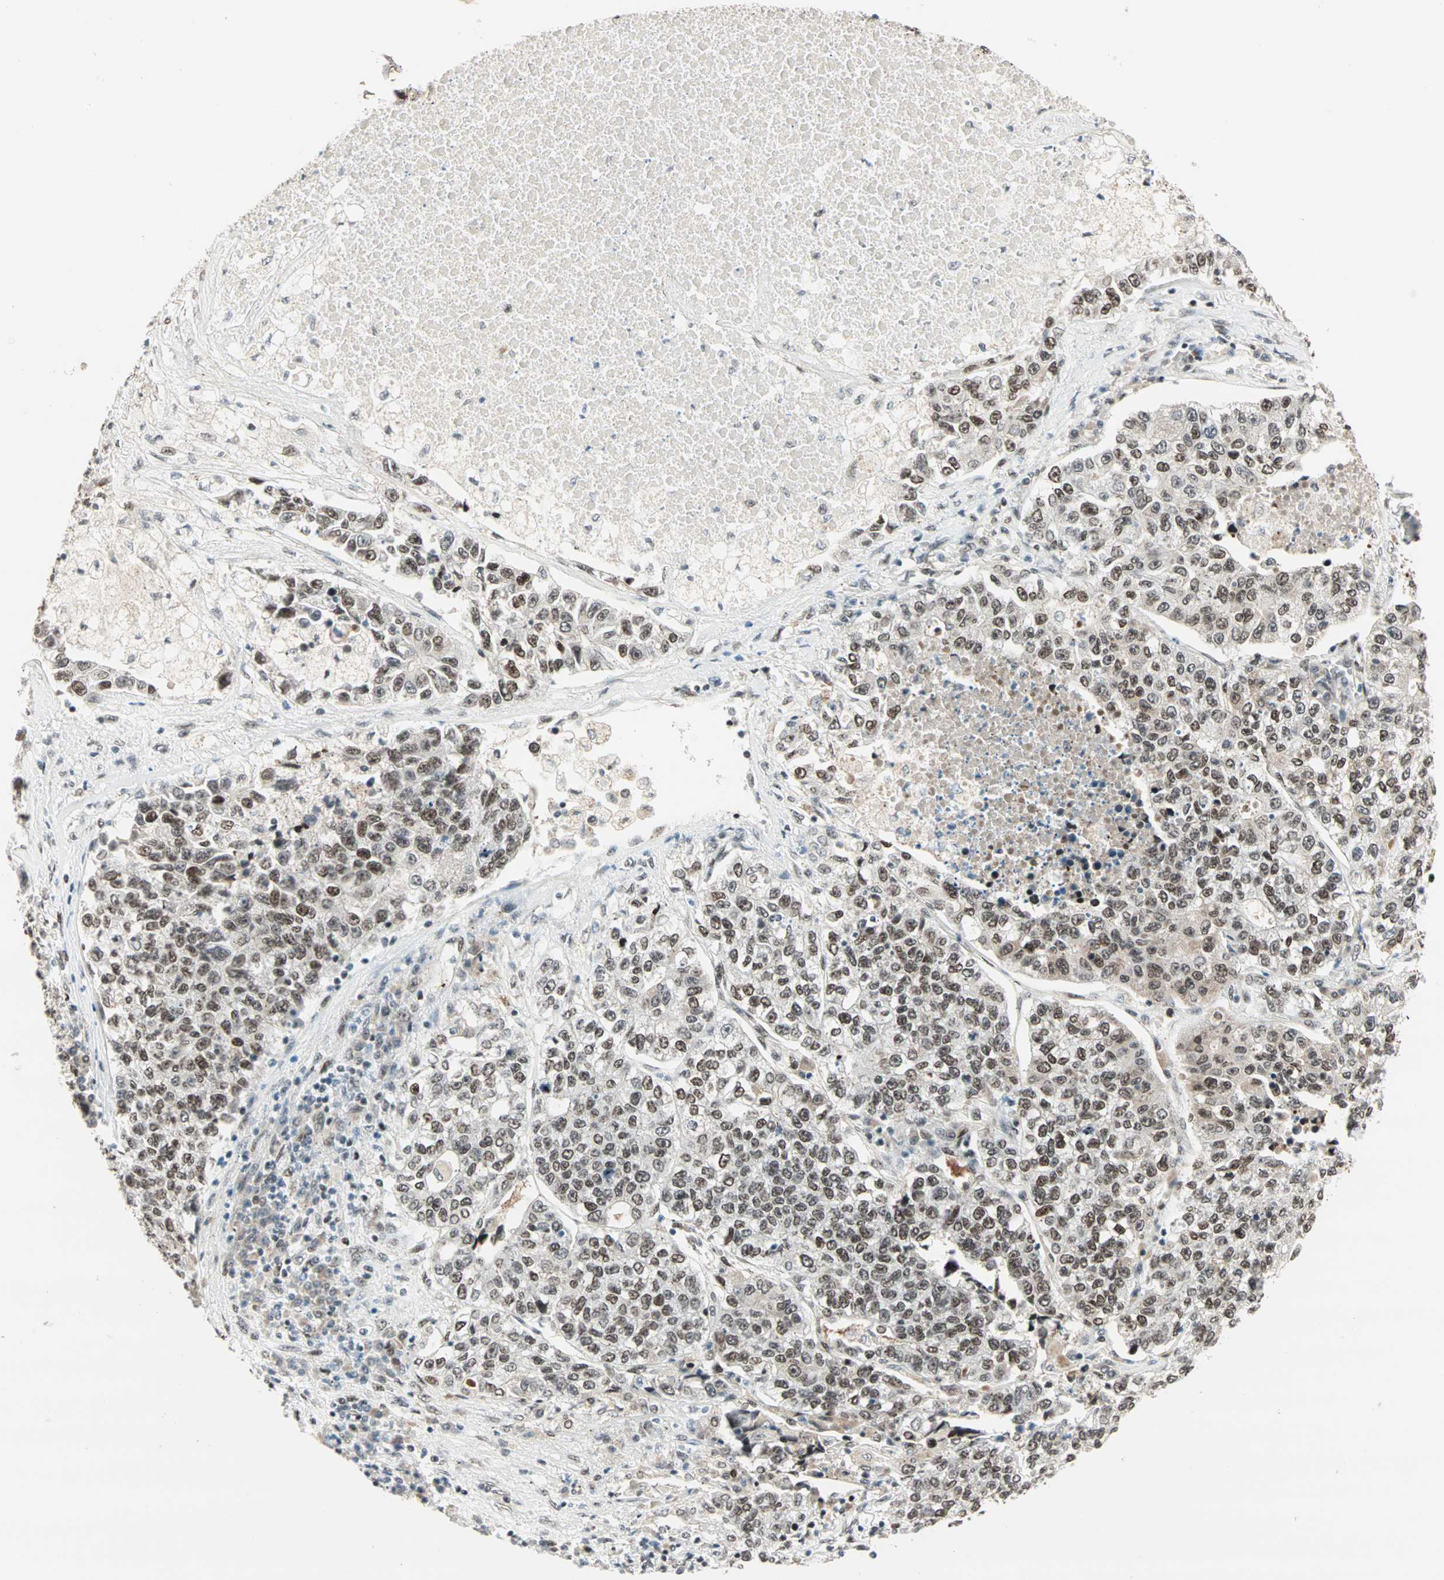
{"staining": {"intensity": "moderate", "quantity": ">75%", "location": "nuclear"}, "tissue": "lung cancer", "cell_type": "Tumor cells", "image_type": "cancer", "snomed": [{"axis": "morphology", "description": "Adenocarcinoma, NOS"}, {"axis": "topography", "description": "Lung"}], "caption": "The immunohistochemical stain labels moderate nuclear staining in tumor cells of lung adenocarcinoma tissue. (DAB (3,3'-diaminobenzidine) IHC, brown staining for protein, blue staining for nuclei).", "gene": "BLM", "patient": {"sex": "male", "age": 49}}